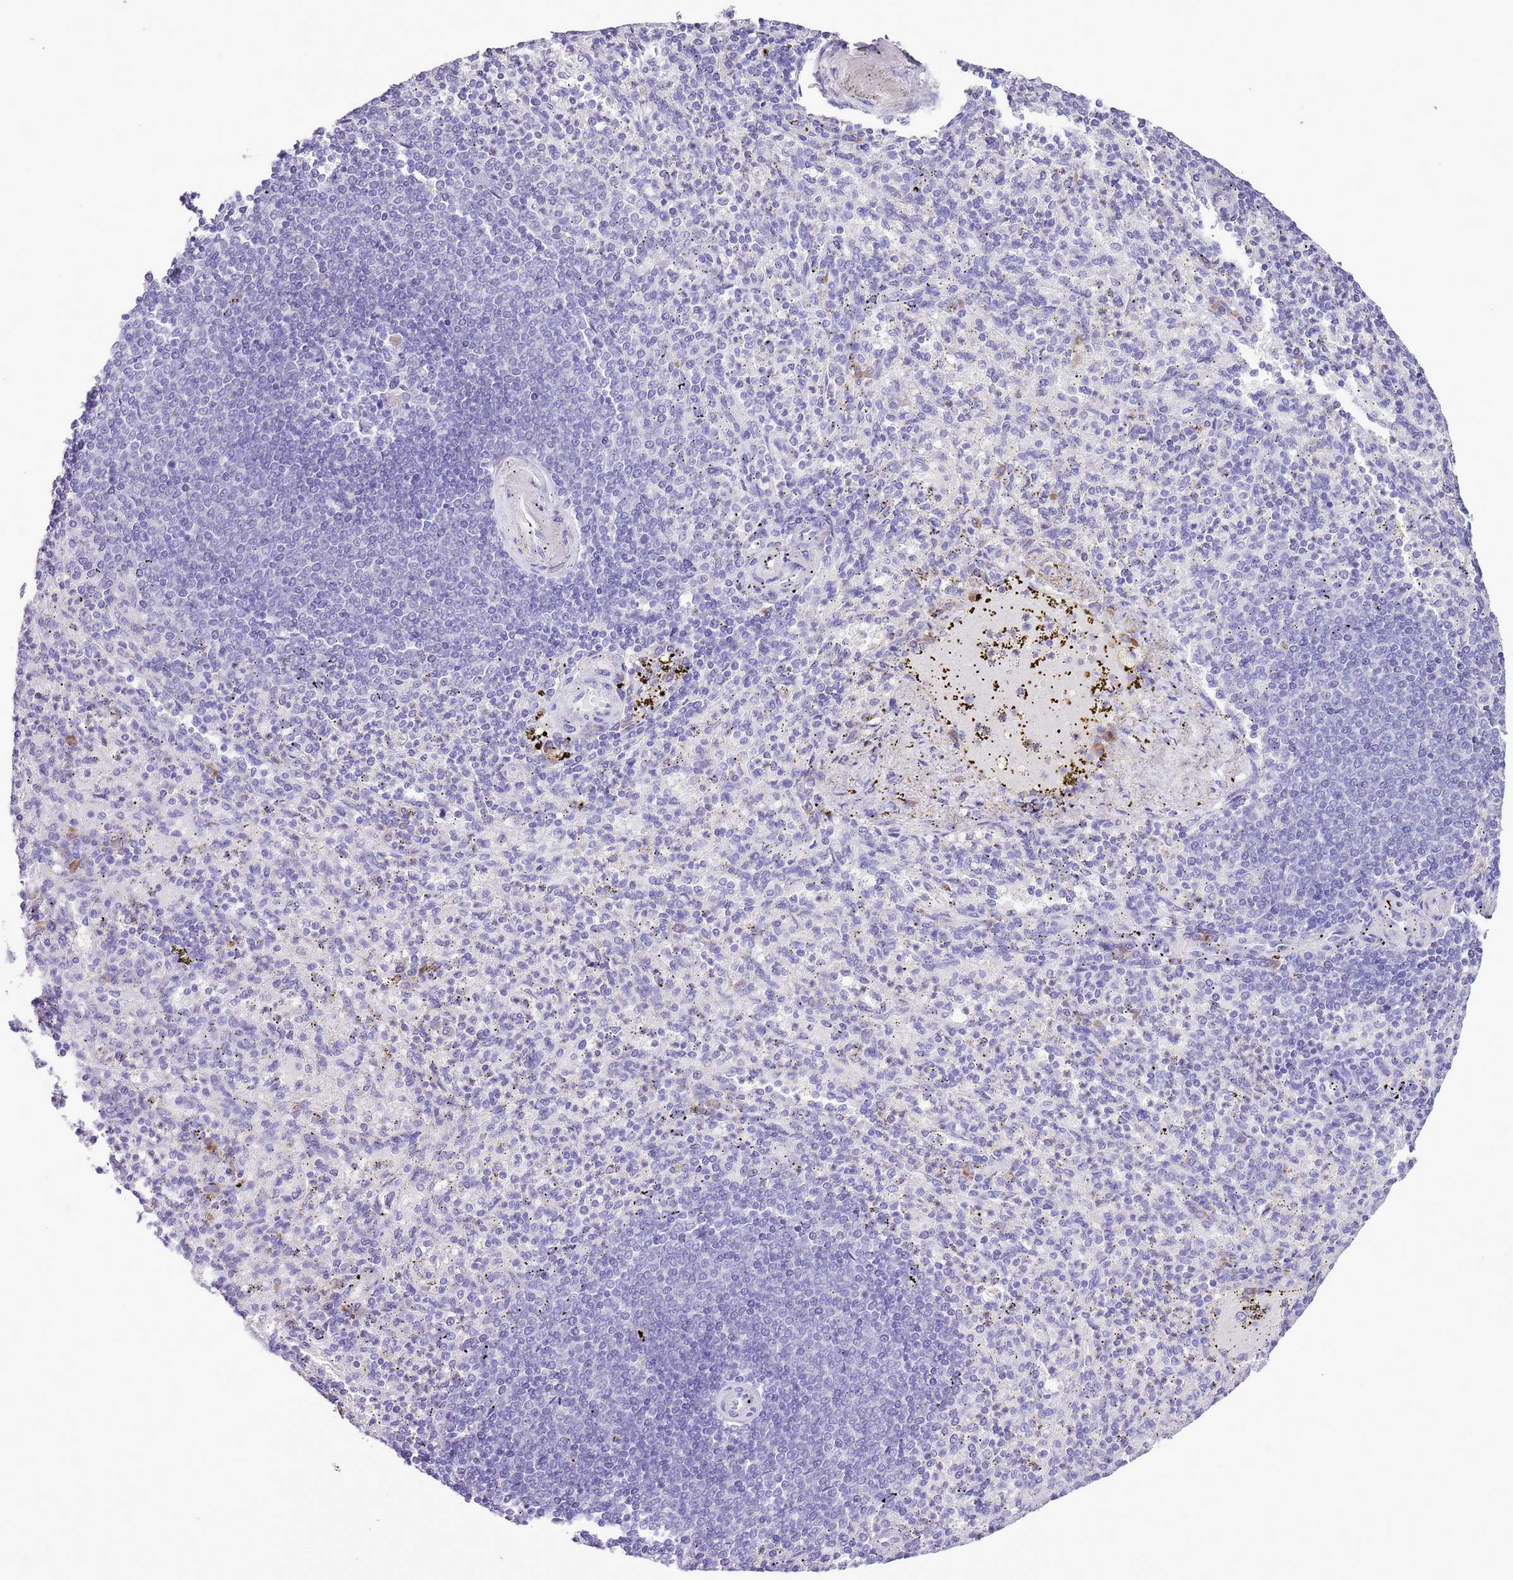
{"staining": {"intensity": "negative", "quantity": "none", "location": "none"}, "tissue": "spleen", "cell_type": "Cells in red pulp", "image_type": "normal", "snomed": [{"axis": "morphology", "description": "Normal tissue, NOS"}, {"axis": "topography", "description": "Spleen"}], "caption": "There is no significant positivity in cells in red pulp of spleen. Brightfield microscopy of immunohistochemistry (IHC) stained with DAB (brown) and hematoxylin (blue), captured at high magnification.", "gene": "AAR2", "patient": {"sex": "female", "age": 74}}